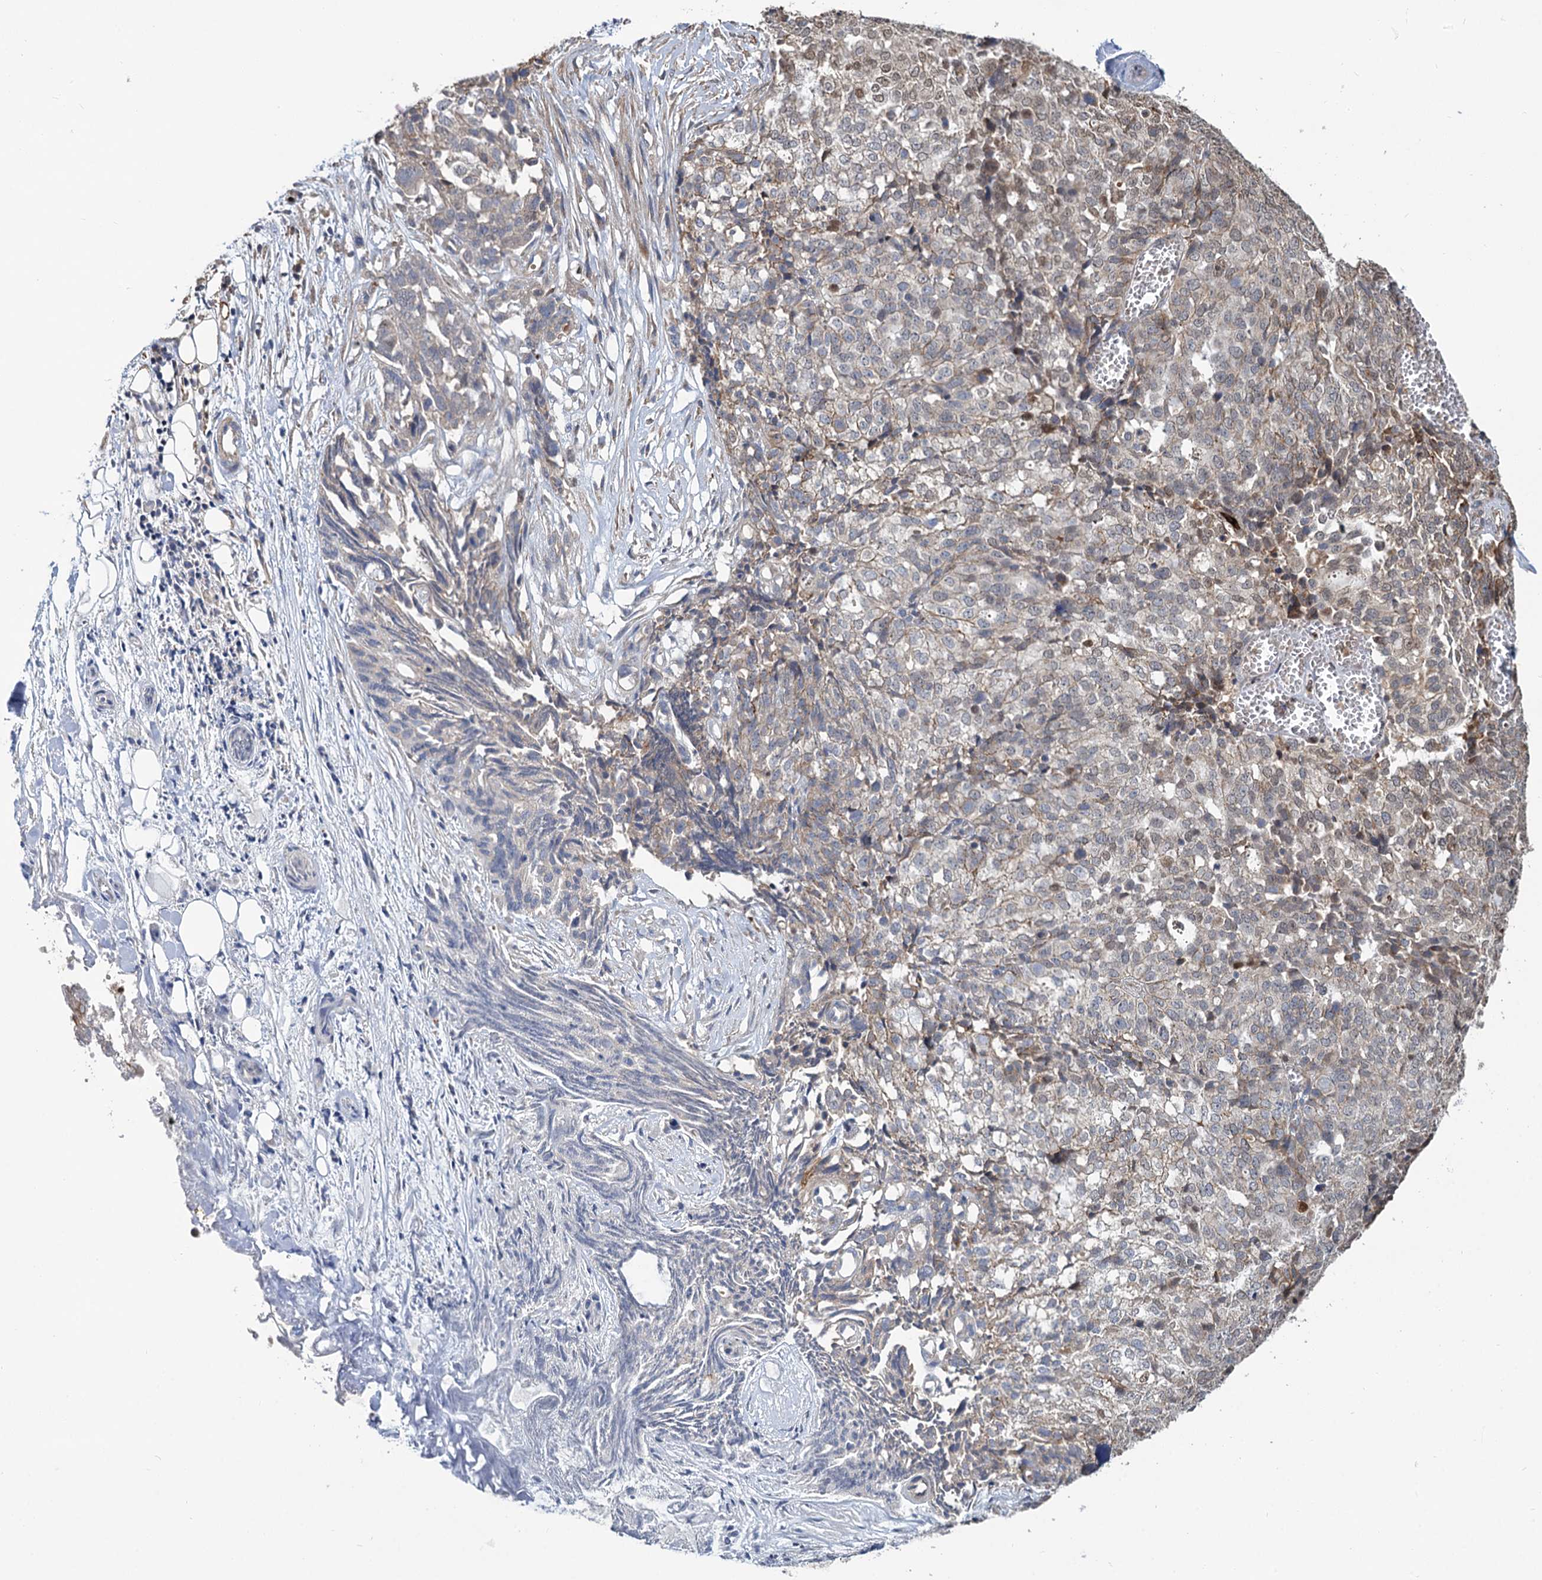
{"staining": {"intensity": "weak", "quantity": "<25%", "location": "cytoplasmic/membranous,nuclear"}, "tissue": "ovarian cancer", "cell_type": "Tumor cells", "image_type": "cancer", "snomed": [{"axis": "morphology", "description": "Cystadenocarcinoma, serous, NOS"}, {"axis": "topography", "description": "Soft tissue"}, {"axis": "topography", "description": "Ovary"}], "caption": "Micrograph shows no significant protein expression in tumor cells of ovarian cancer (serous cystadenocarcinoma). (Stains: DAB (3,3'-diaminobenzidine) immunohistochemistry (IHC) with hematoxylin counter stain, Microscopy: brightfield microscopy at high magnification).", "gene": "ALKBH7", "patient": {"sex": "female", "age": 57}}